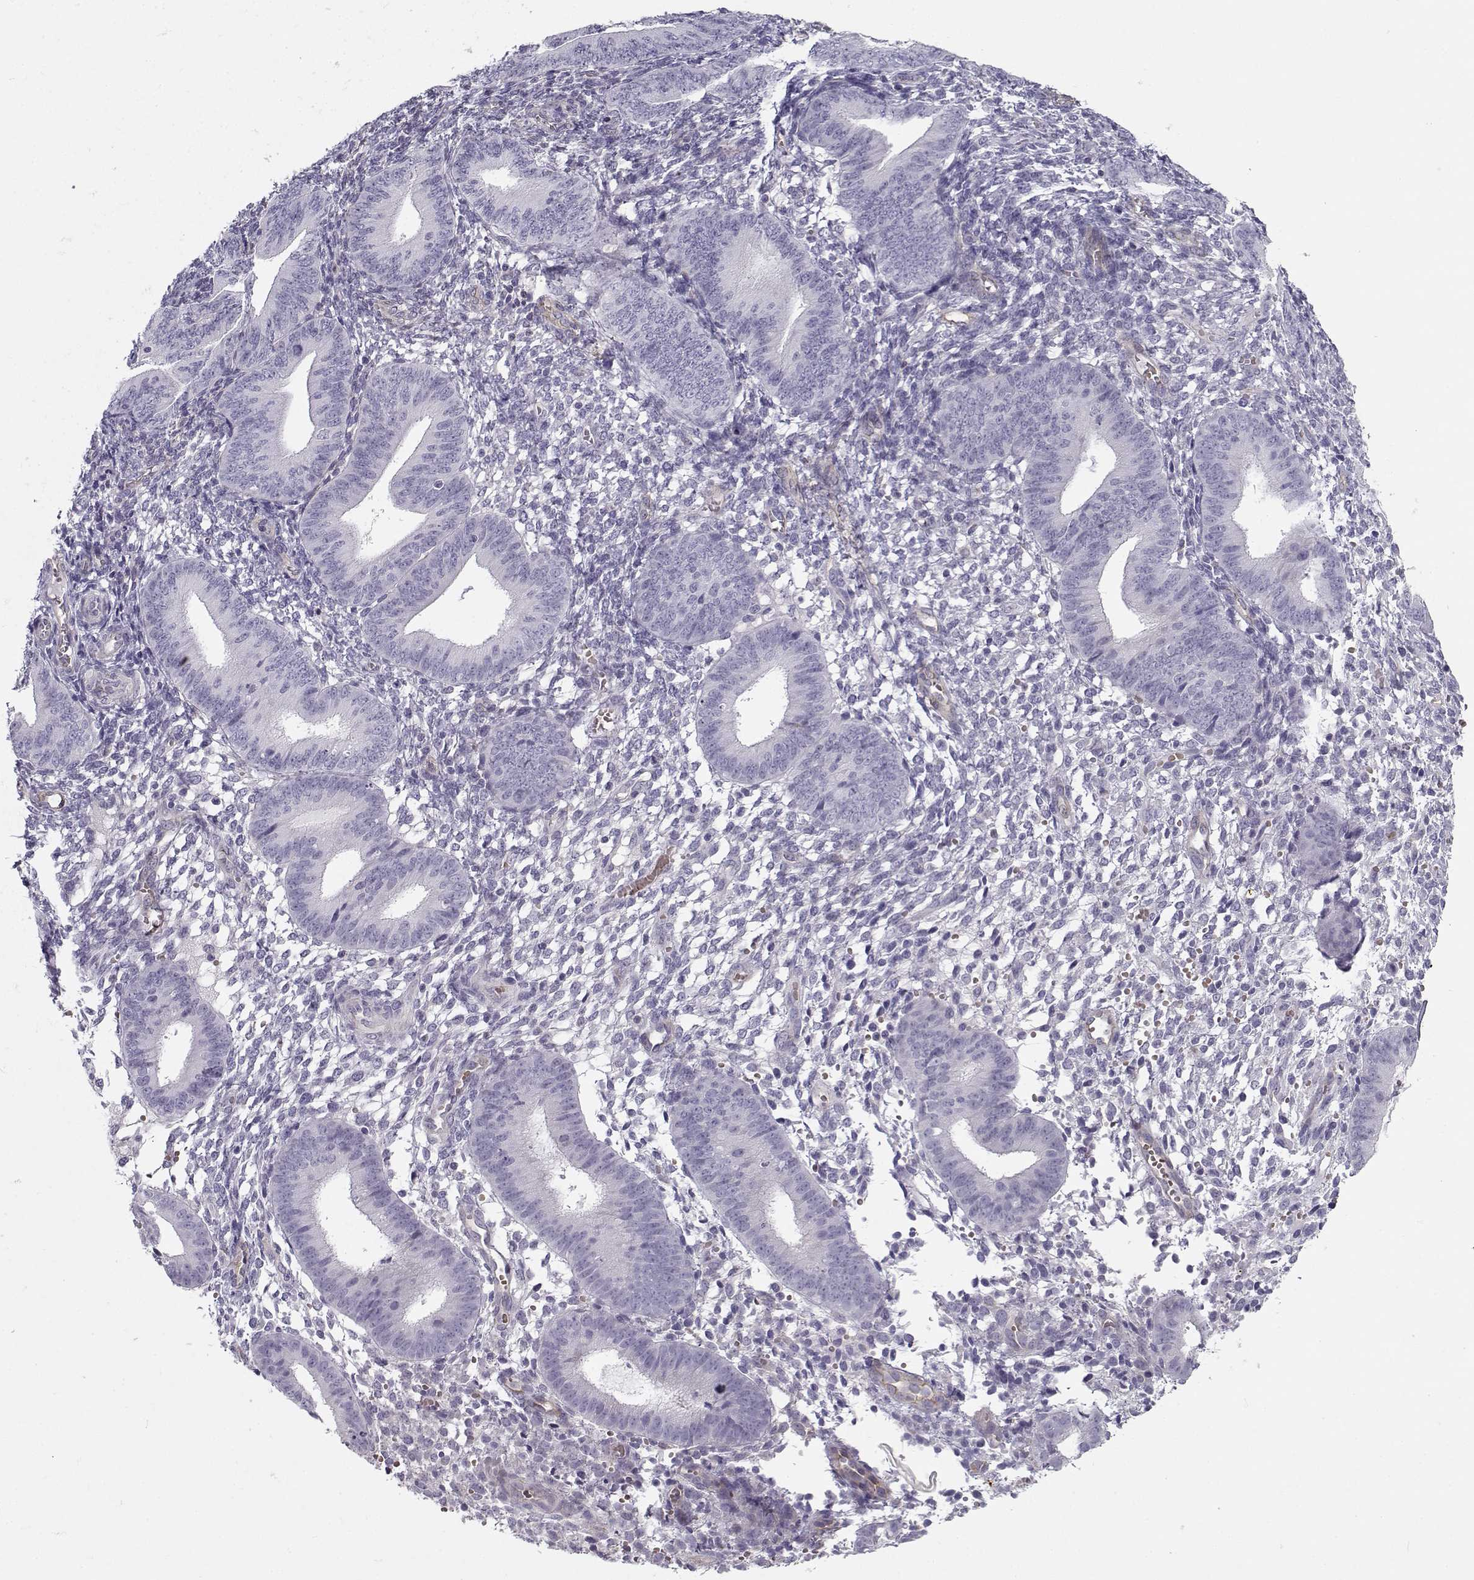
{"staining": {"intensity": "negative", "quantity": "none", "location": "none"}, "tissue": "endometrium", "cell_type": "Cells in endometrial stroma", "image_type": "normal", "snomed": [{"axis": "morphology", "description": "Normal tissue, NOS"}, {"axis": "topography", "description": "Endometrium"}], "caption": "There is no significant expression in cells in endometrial stroma of endometrium. Brightfield microscopy of IHC stained with DAB (3,3'-diaminobenzidine) (brown) and hematoxylin (blue), captured at high magnification.", "gene": "MYO1A", "patient": {"sex": "female", "age": 39}}